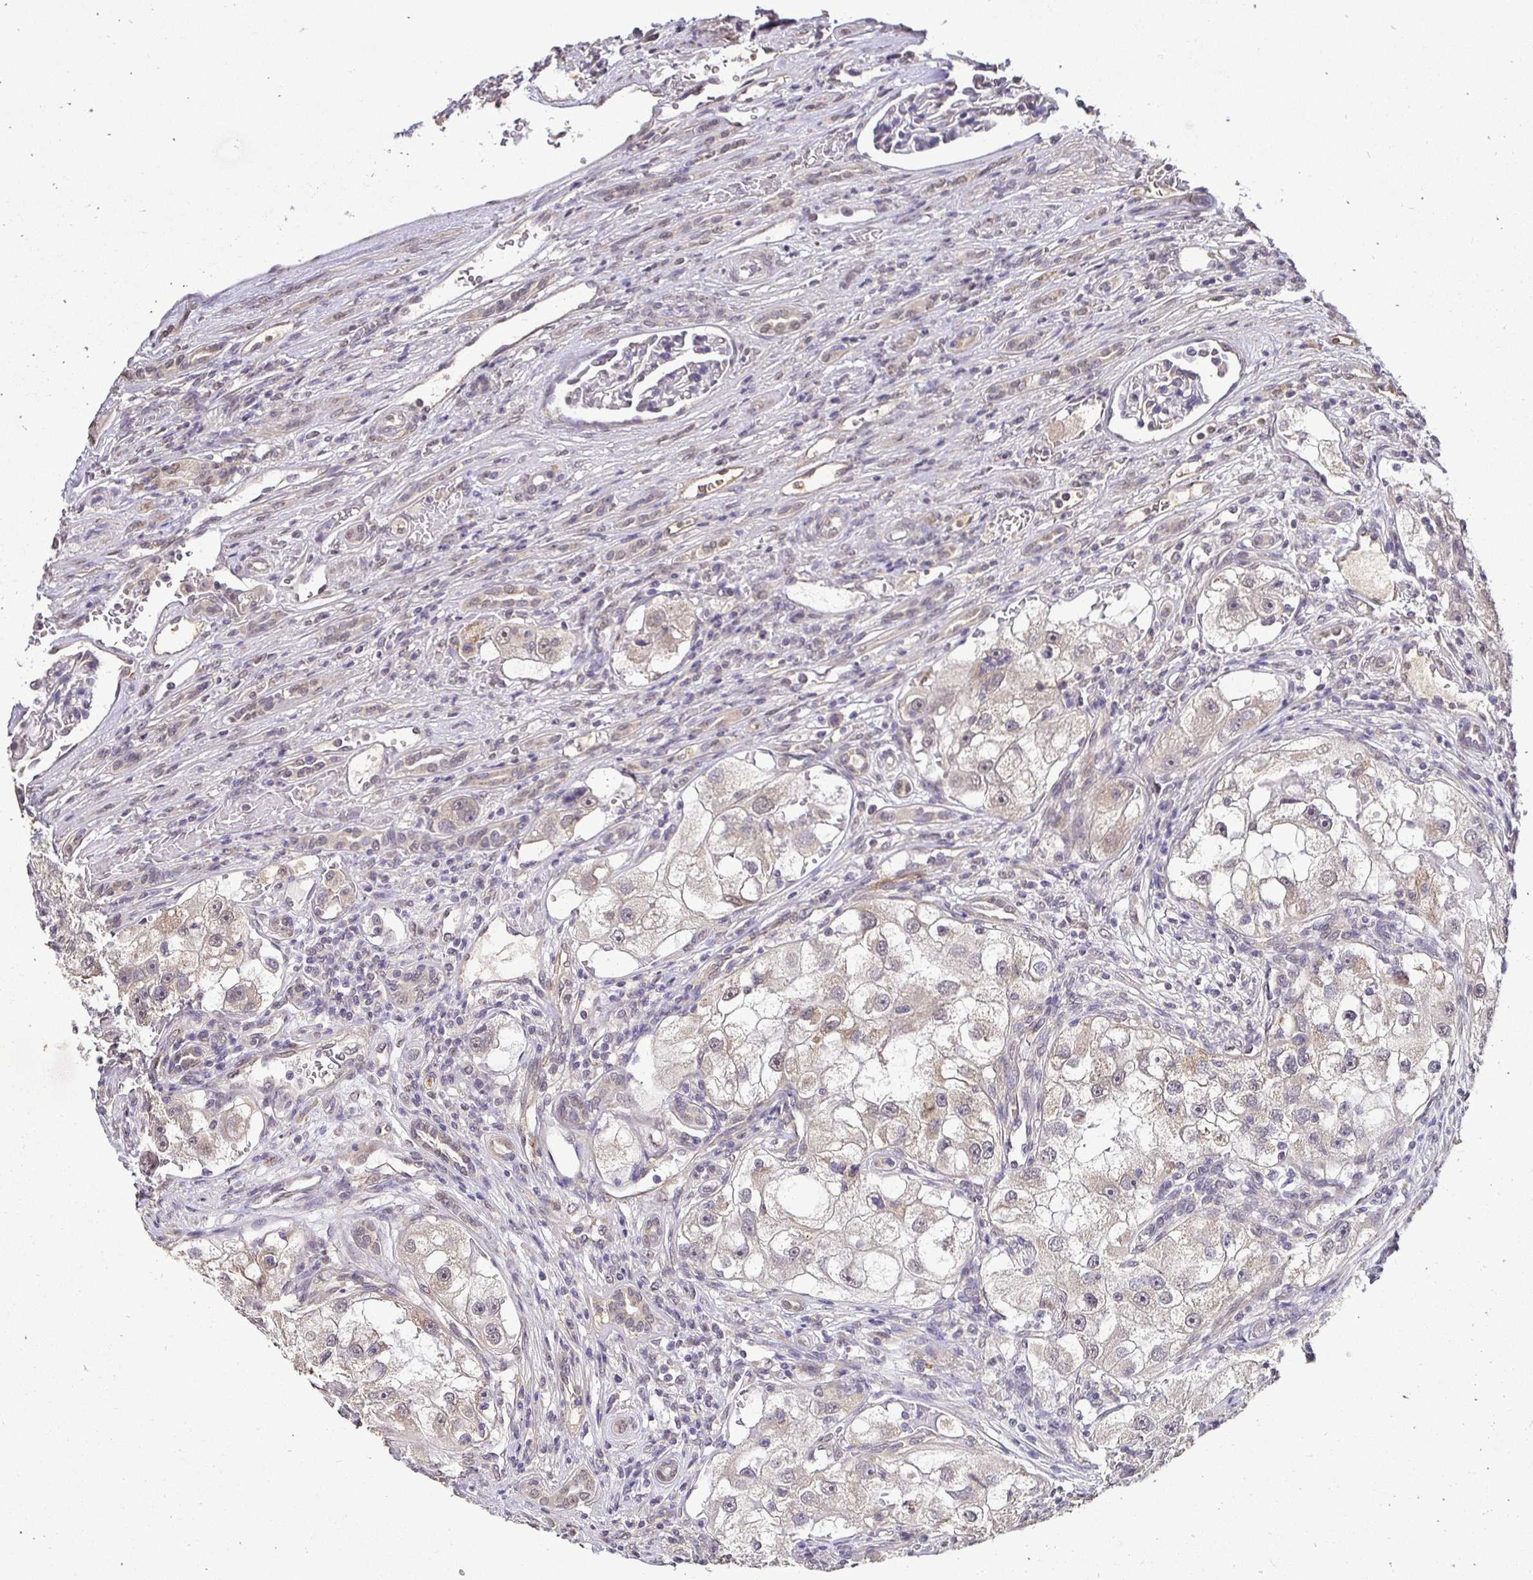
{"staining": {"intensity": "weak", "quantity": "25%-75%", "location": "cytoplasmic/membranous"}, "tissue": "renal cancer", "cell_type": "Tumor cells", "image_type": "cancer", "snomed": [{"axis": "morphology", "description": "Adenocarcinoma, NOS"}, {"axis": "topography", "description": "Kidney"}], "caption": "Immunohistochemistry (IHC) of renal adenocarcinoma exhibits low levels of weak cytoplasmic/membranous positivity in approximately 25%-75% of tumor cells. Using DAB (3,3'-diaminobenzidine) (brown) and hematoxylin (blue) stains, captured at high magnification using brightfield microscopy.", "gene": "RHEBL1", "patient": {"sex": "male", "age": 63}}